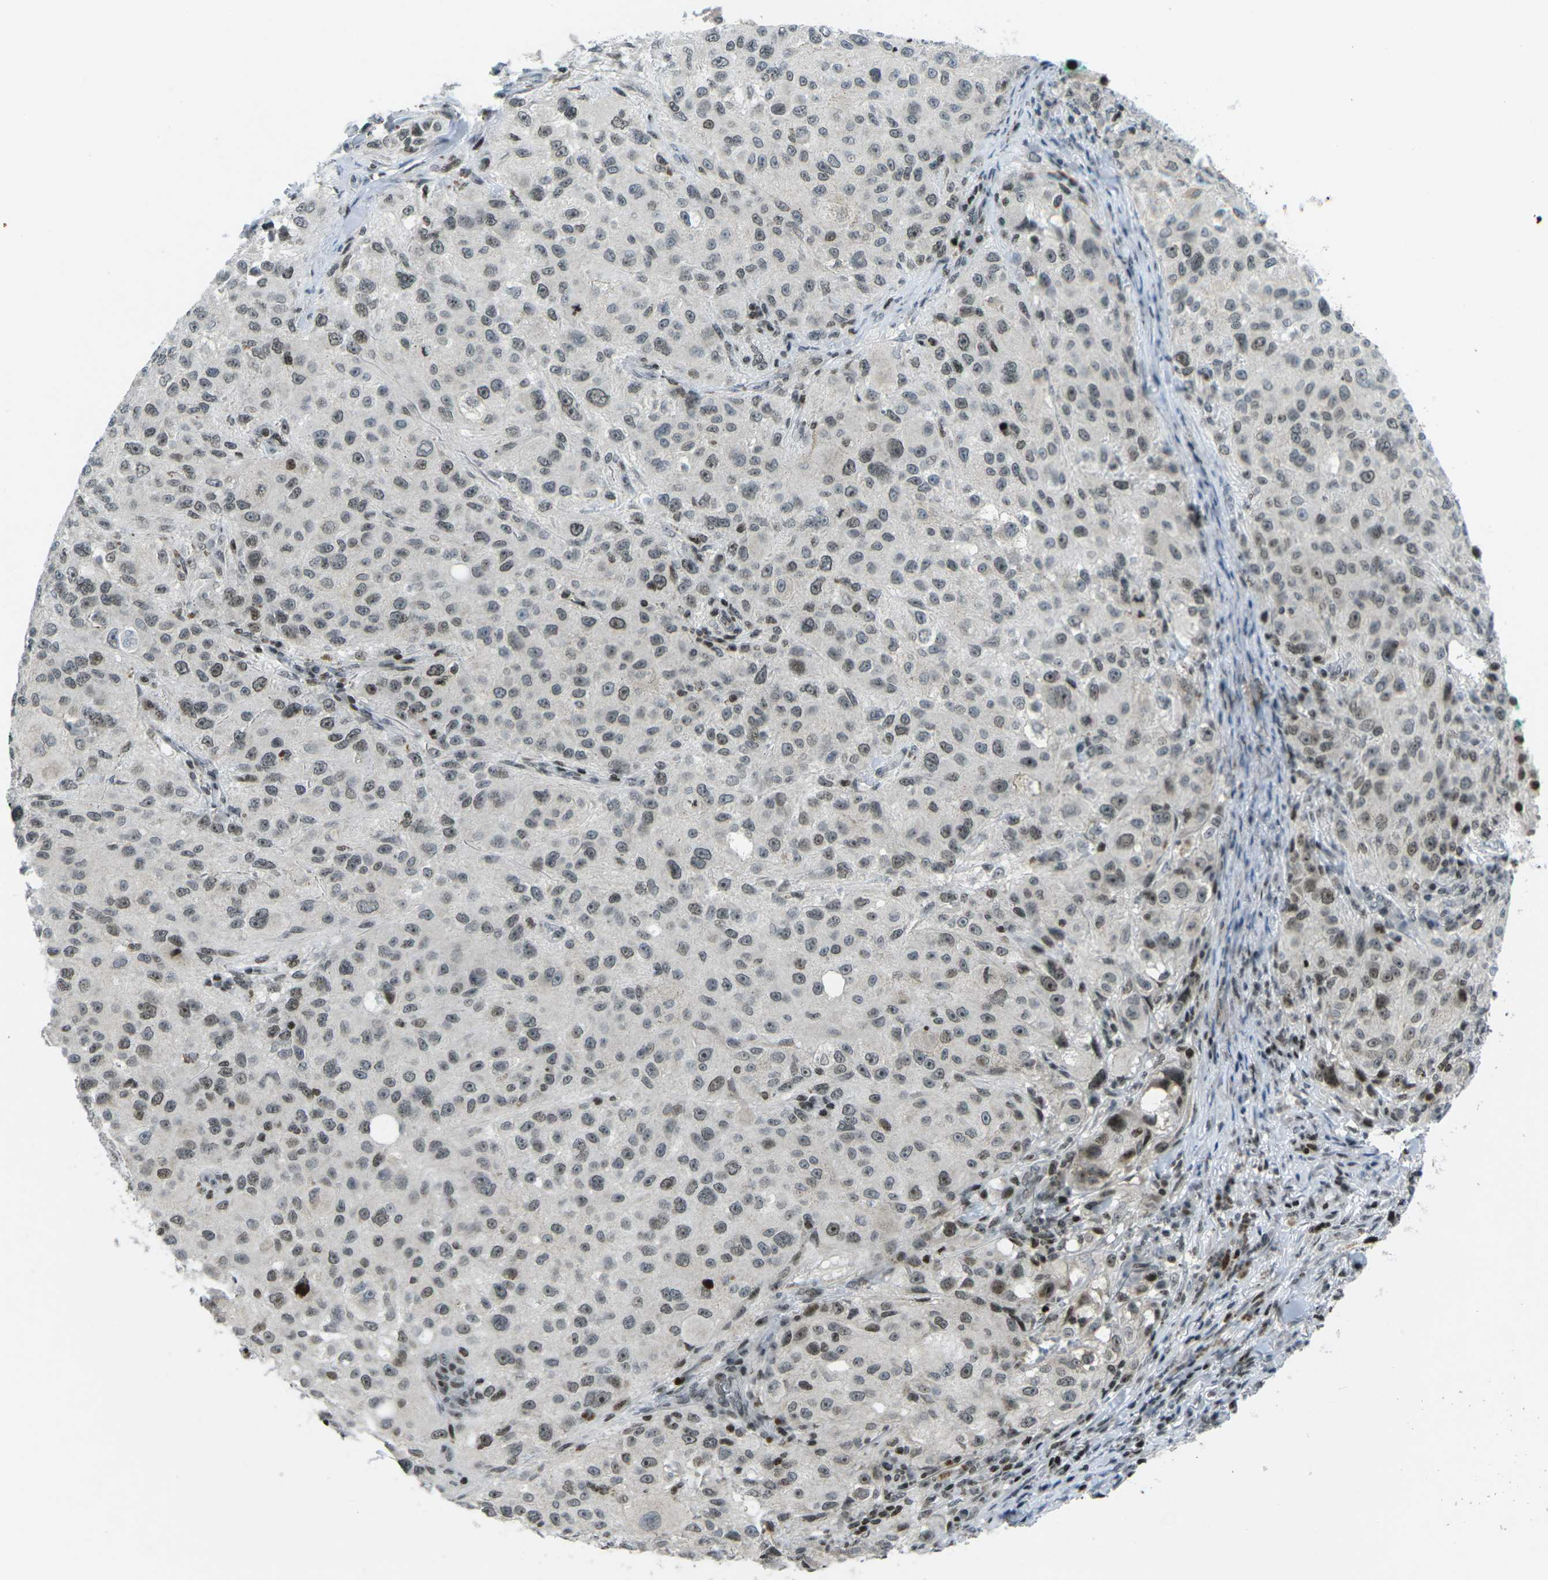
{"staining": {"intensity": "weak", "quantity": ">75%", "location": "nuclear"}, "tissue": "melanoma", "cell_type": "Tumor cells", "image_type": "cancer", "snomed": [{"axis": "morphology", "description": "Necrosis, NOS"}, {"axis": "morphology", "description": "Malignant melanoma, NOS"}, {"axis": "topography", "description": "Skin"}], "caption": "Human malignant melanoma stained with a protein marker shows weak staining in tumor cells.", "gene": "EME1", "patient": {"sex": "female", "age": 87}}